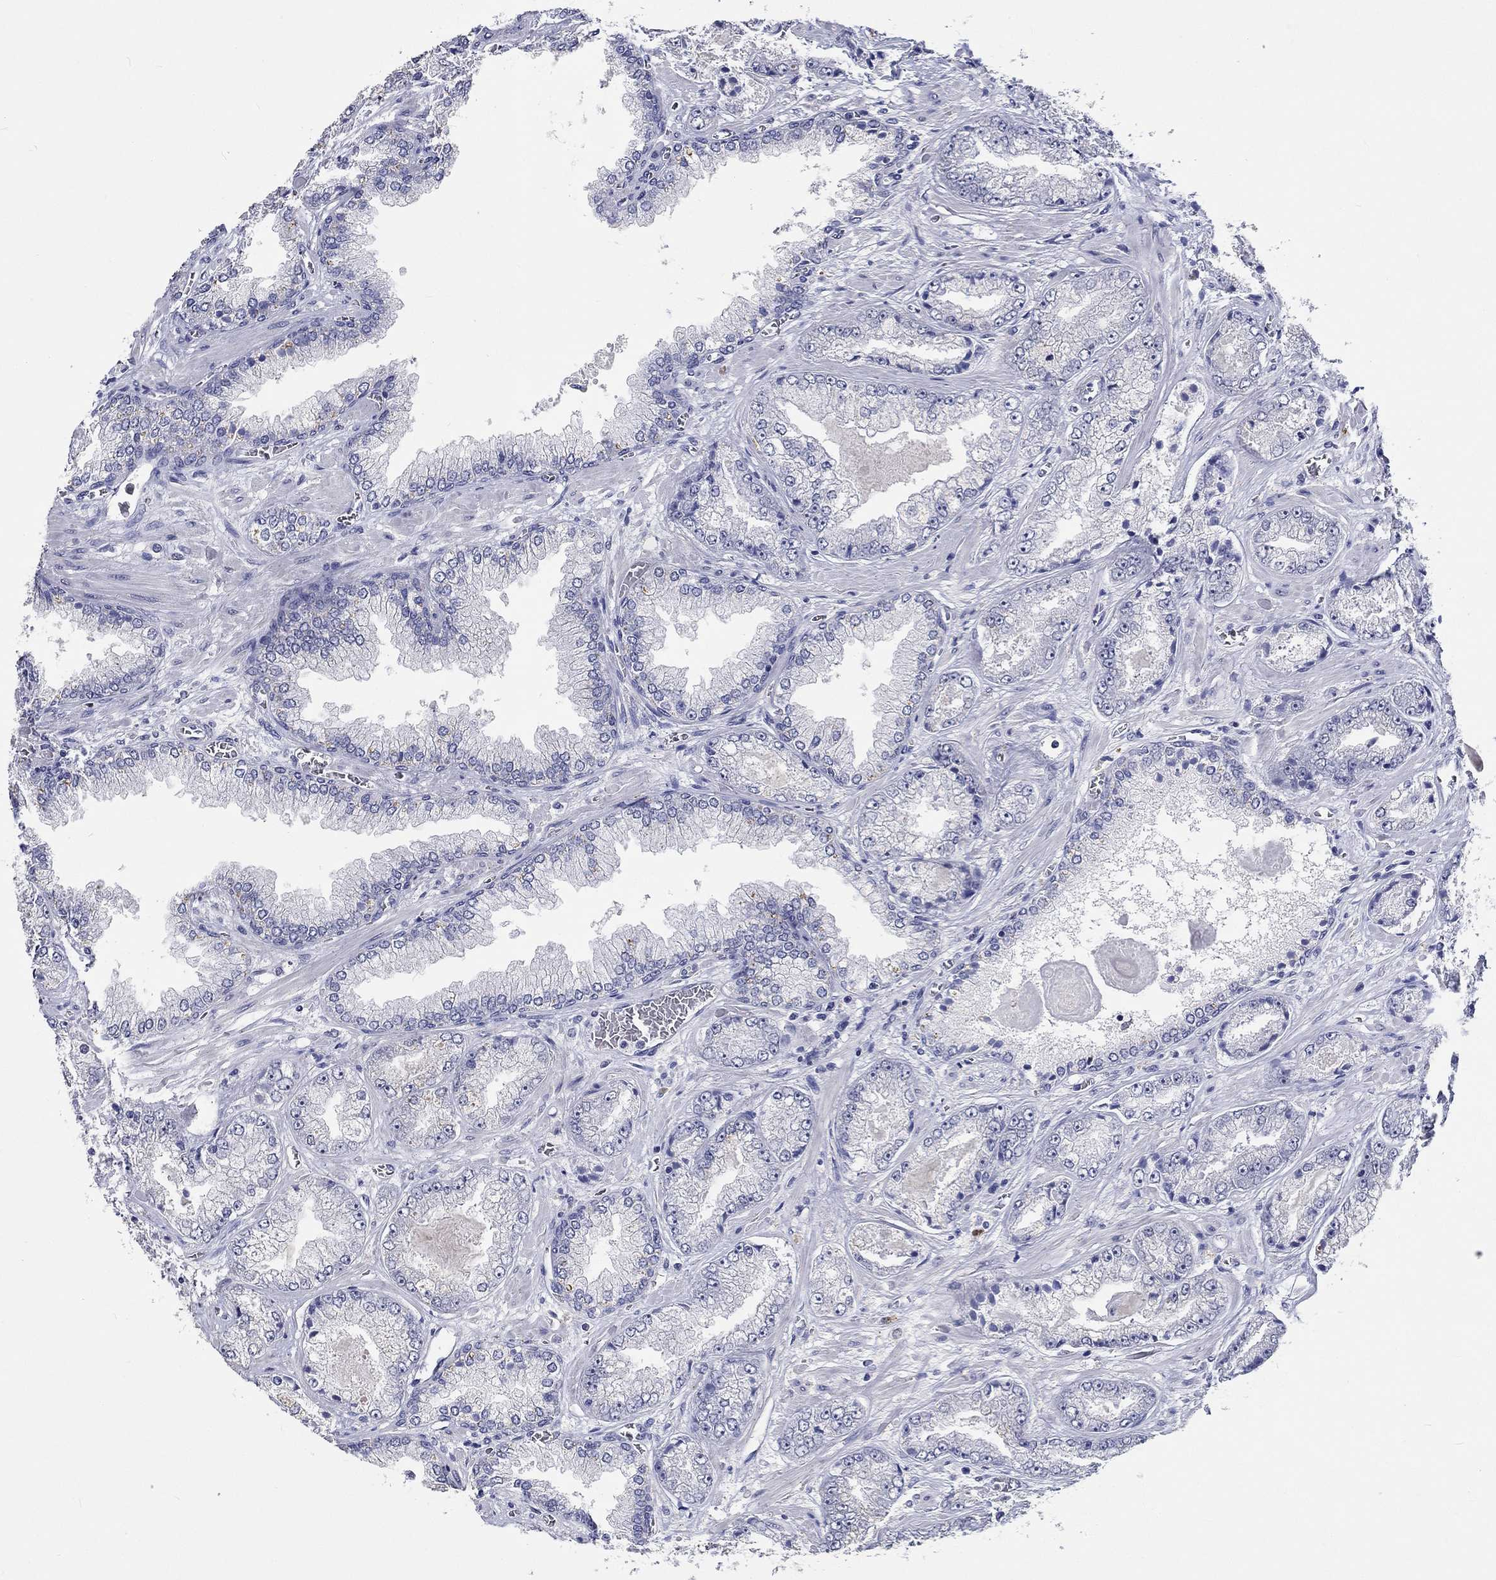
{"staining": {"intensity": "negative", "quantity": "none", "location": "none"}, "tissue": "prostate cancer", "cell_type": "Tumor cells", "image_type": "cancer", "snomed": [{"axis": "morphology", "description": "Adenocarcinoma, Low grade"}, {"axis": "topography", "description": "Prostate"}], "caption": "IHC of human adenocarcinoma (low-grade) (prostate) displays no positivity in tumor cells.", "gene": "GRIN1", "patient": {"sex": "male", "age": 57}}